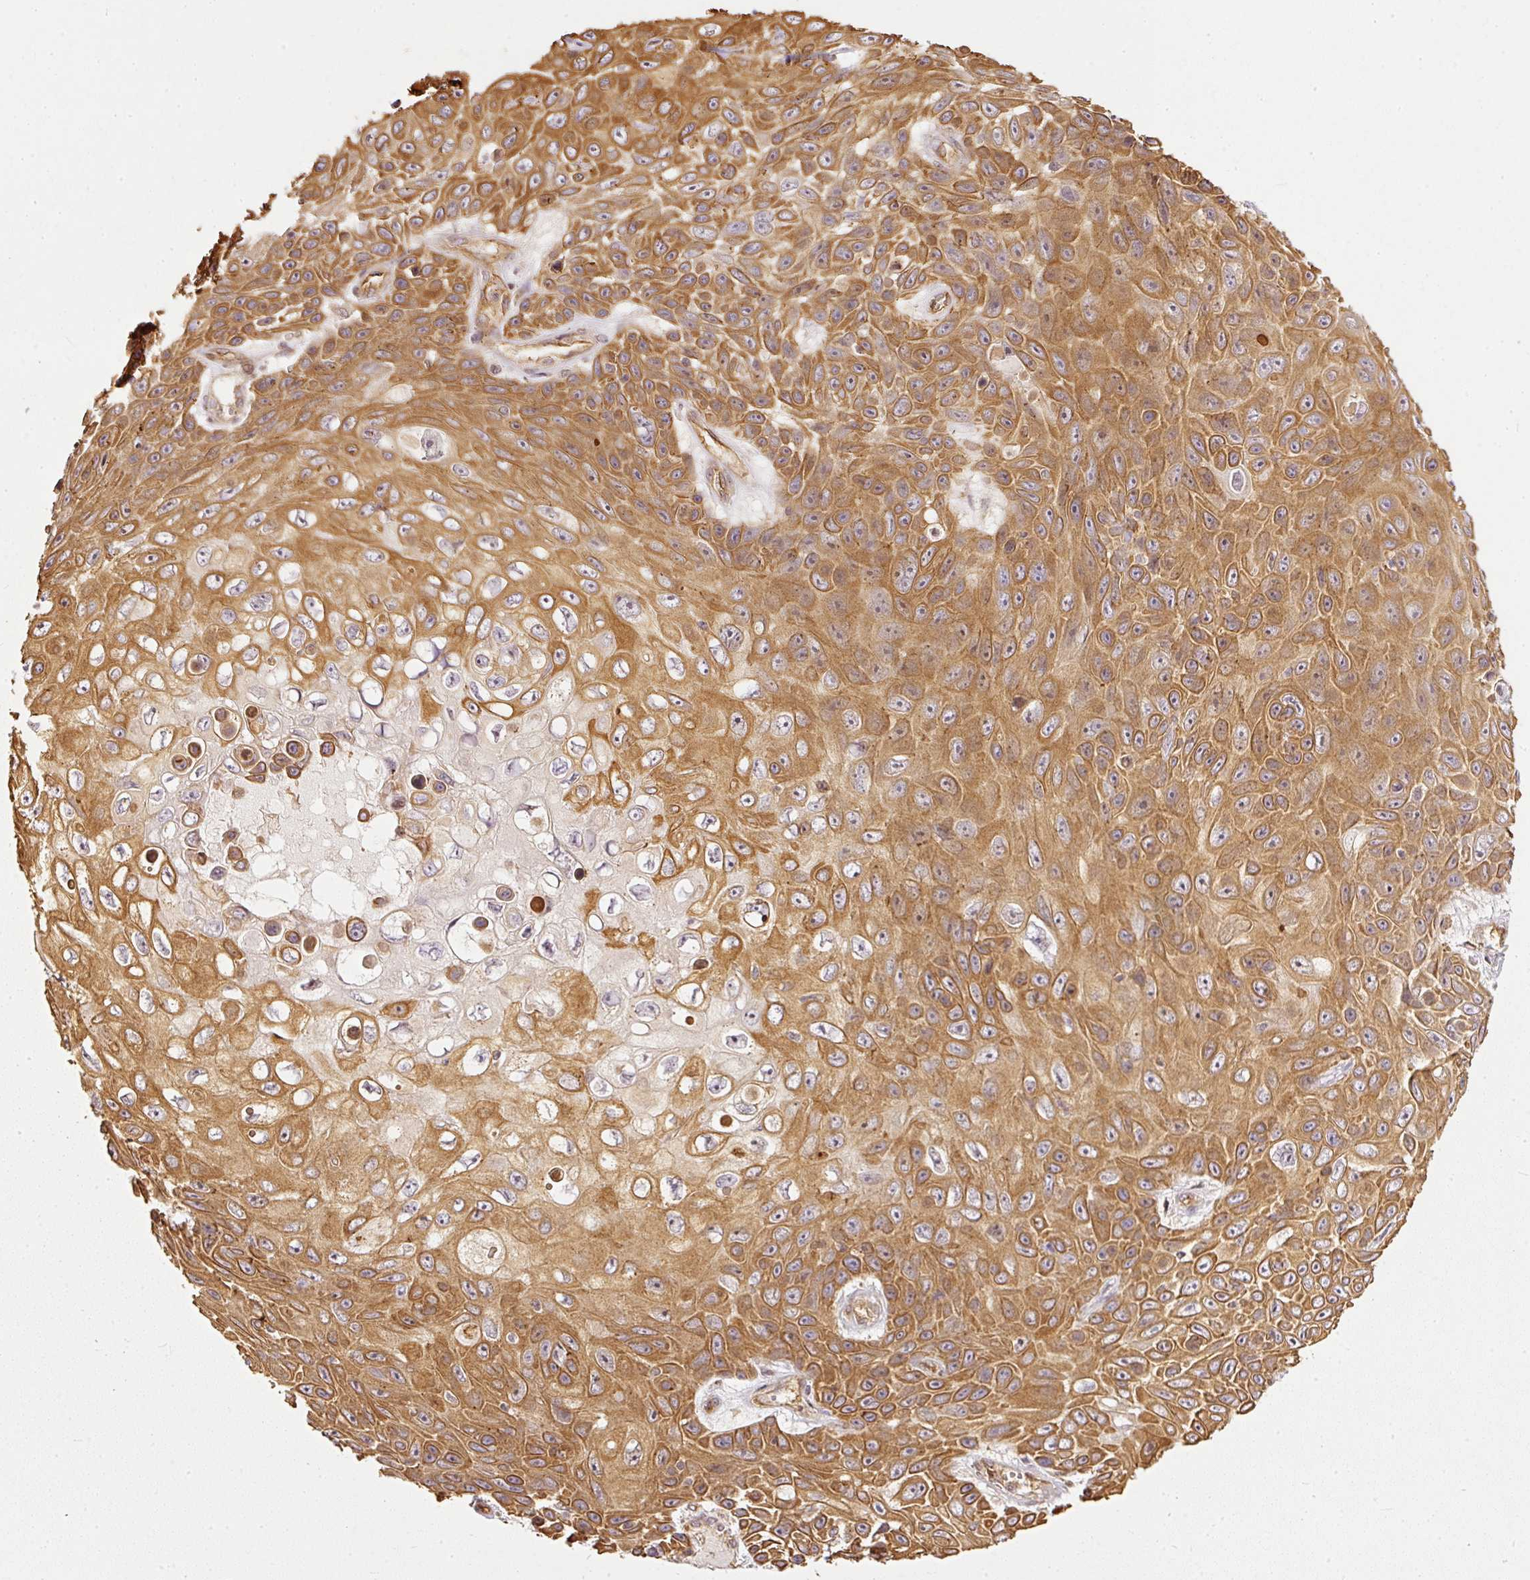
{"staining": {"intensity": "strong", "quantity": ">75%", "location": "cytoplasmic/membranous"}, "tissue": "skin cancer", "cell_type": "Tumor cells", "image_type": "cancer", "snomed": [{"axis": "morphology", "description": "Squamous cell carcinoma, NOS"}, {"axis": "topography", "description": "Skin"}], "caption": "Tumor cells show strong cytoplasmic/membranous staining in approximately >75% of cells in skin cancer. Using DAB (brown) and hematoxylin (blue) stains, captured at high magnification using brightfield microscopy.", "gene": "MIF4GD", "patient": {"sex": "male", "age": 82}}